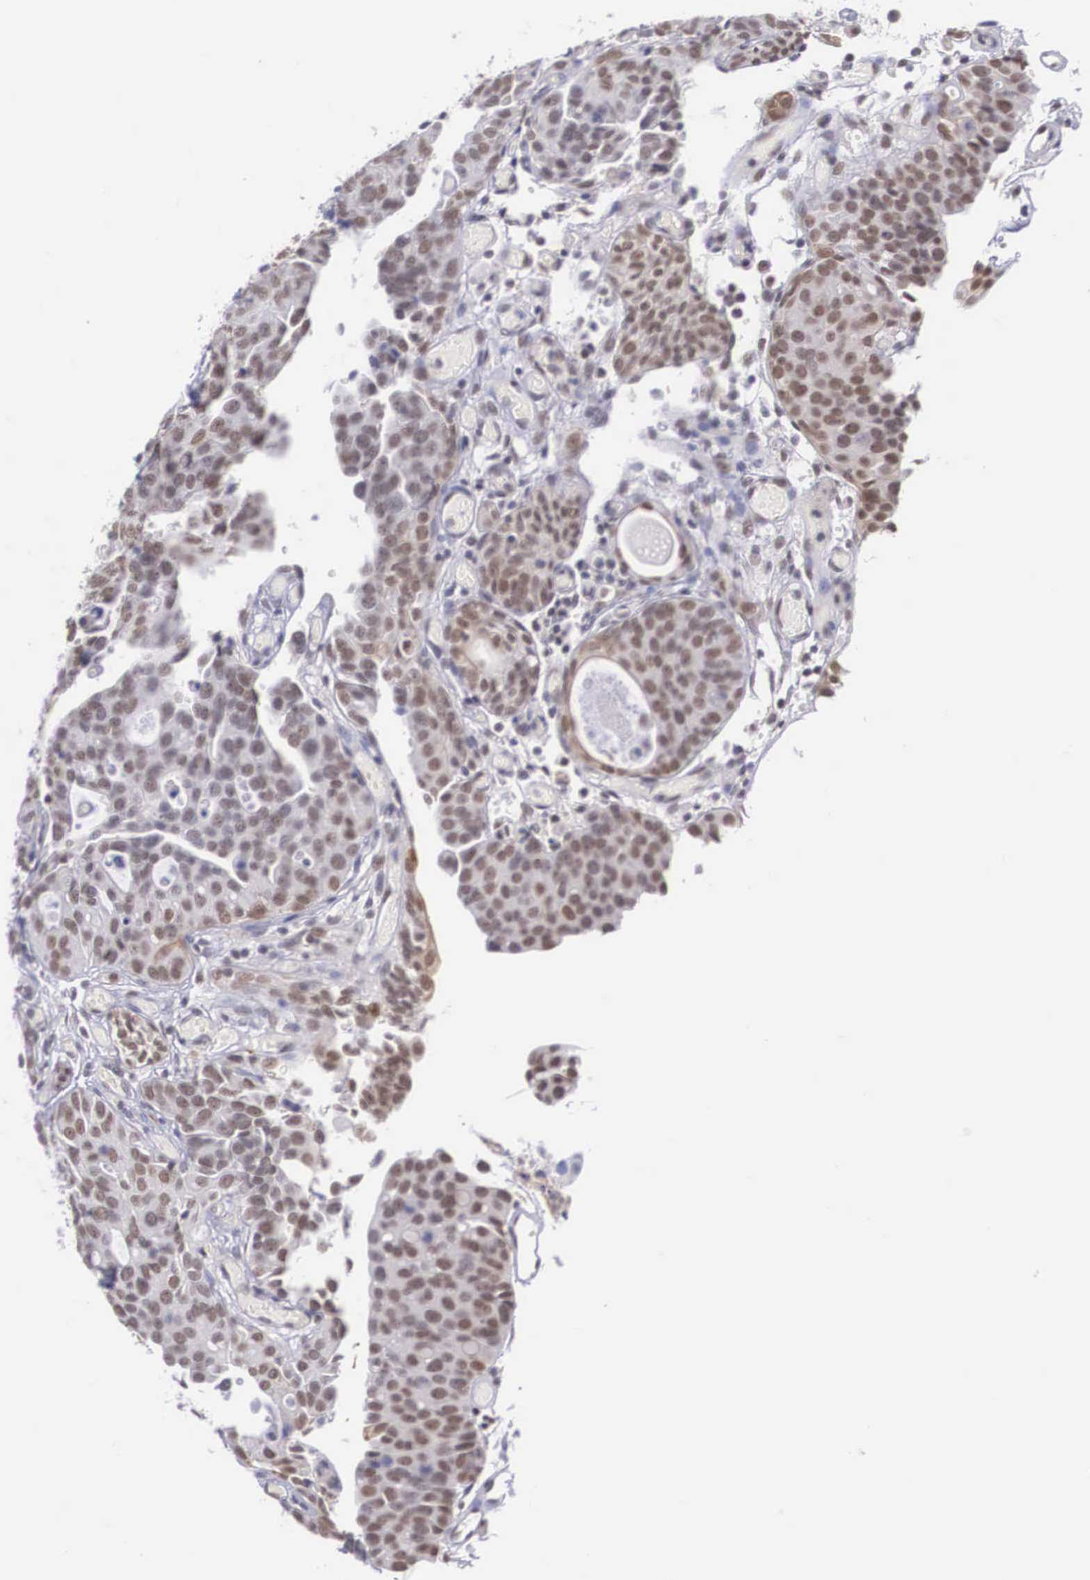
{"staining": {"intensity": "moderate", "quantity": "25%-75%", "location": "cytoplasmic/membranous,nuclear"}, "tissue": "urothelial cancer", "cell_type": "Tumor cells", "image_type": "cancer", "snomed": [{"axis": "morphology", "description": "Urothelial carcinoma, High grade"}, {"axis": "topography", "description": "Urinary bladder"}], "caption": "There is medium levels of moderate cytoplasmic/membranous and nuclear expression in tumor cells of urothelial cancer, as demonstrated by immunohistochemical staining (brown color).", "gene": "NINL", "patient": {"sex": "male", "age": 78}}